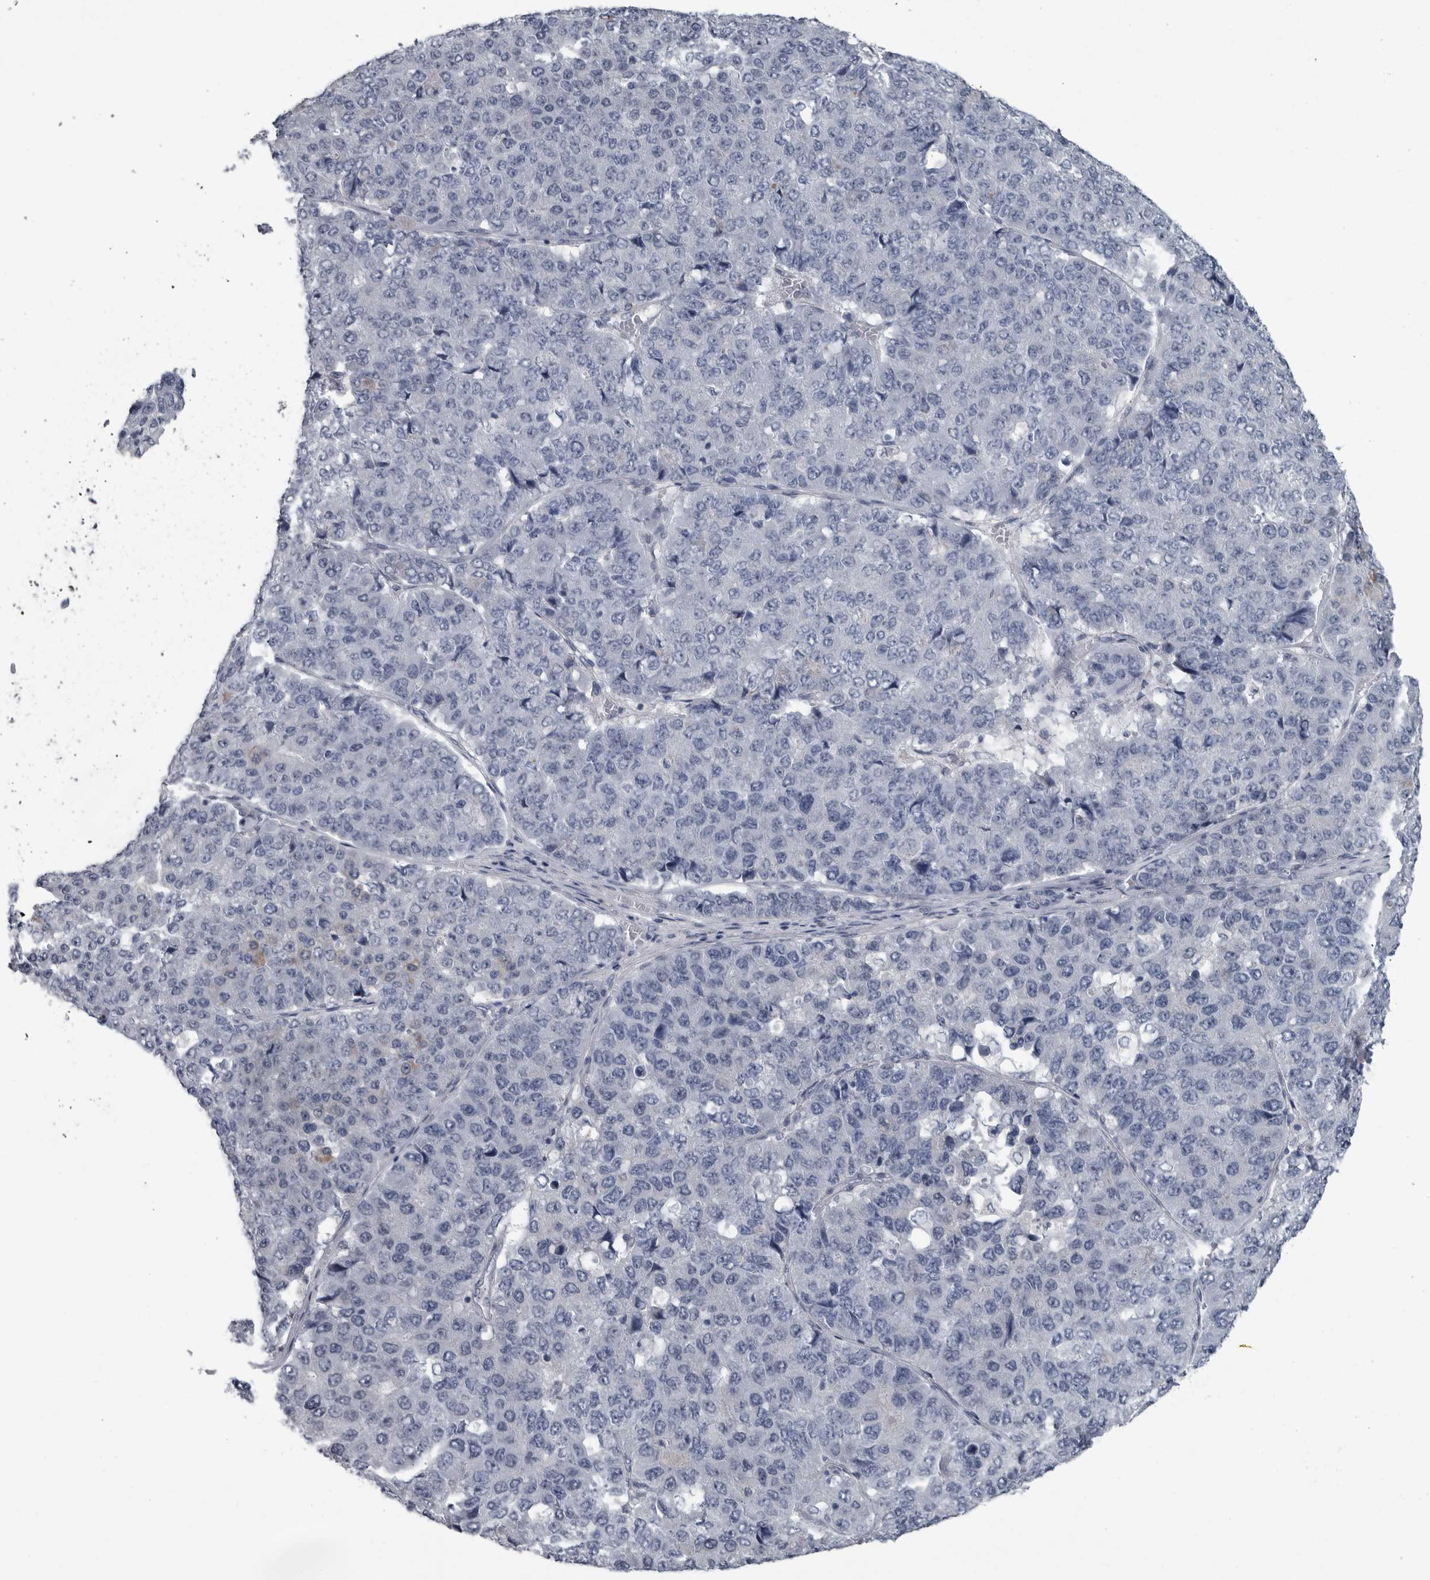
{"staining": {"intensity": "moderate", "quantity": "<25%", "location": "cytoplasmic/membranous"}, "tissue": "pancreatic cancer", "cell_type": "Tumor cells", "image_type": "cancer", "snomed": [{"axis": "morphology", "description": "Adenocarcinoma, NOS"}, {"axis": "topography", "description": "Pancreas"}], "caption": "High-magnification brightfield microscopy of adenocarcinoma (pancreatic) stained with DAB (brown) and counterstained with hematoxylin (blue). tumor cells exhibit moderate cytoplasmic/membranous positivity is seen in approximately<25% of cells.", "gene": "MYOC", "patient": {"sex": "male", "age": 50}}